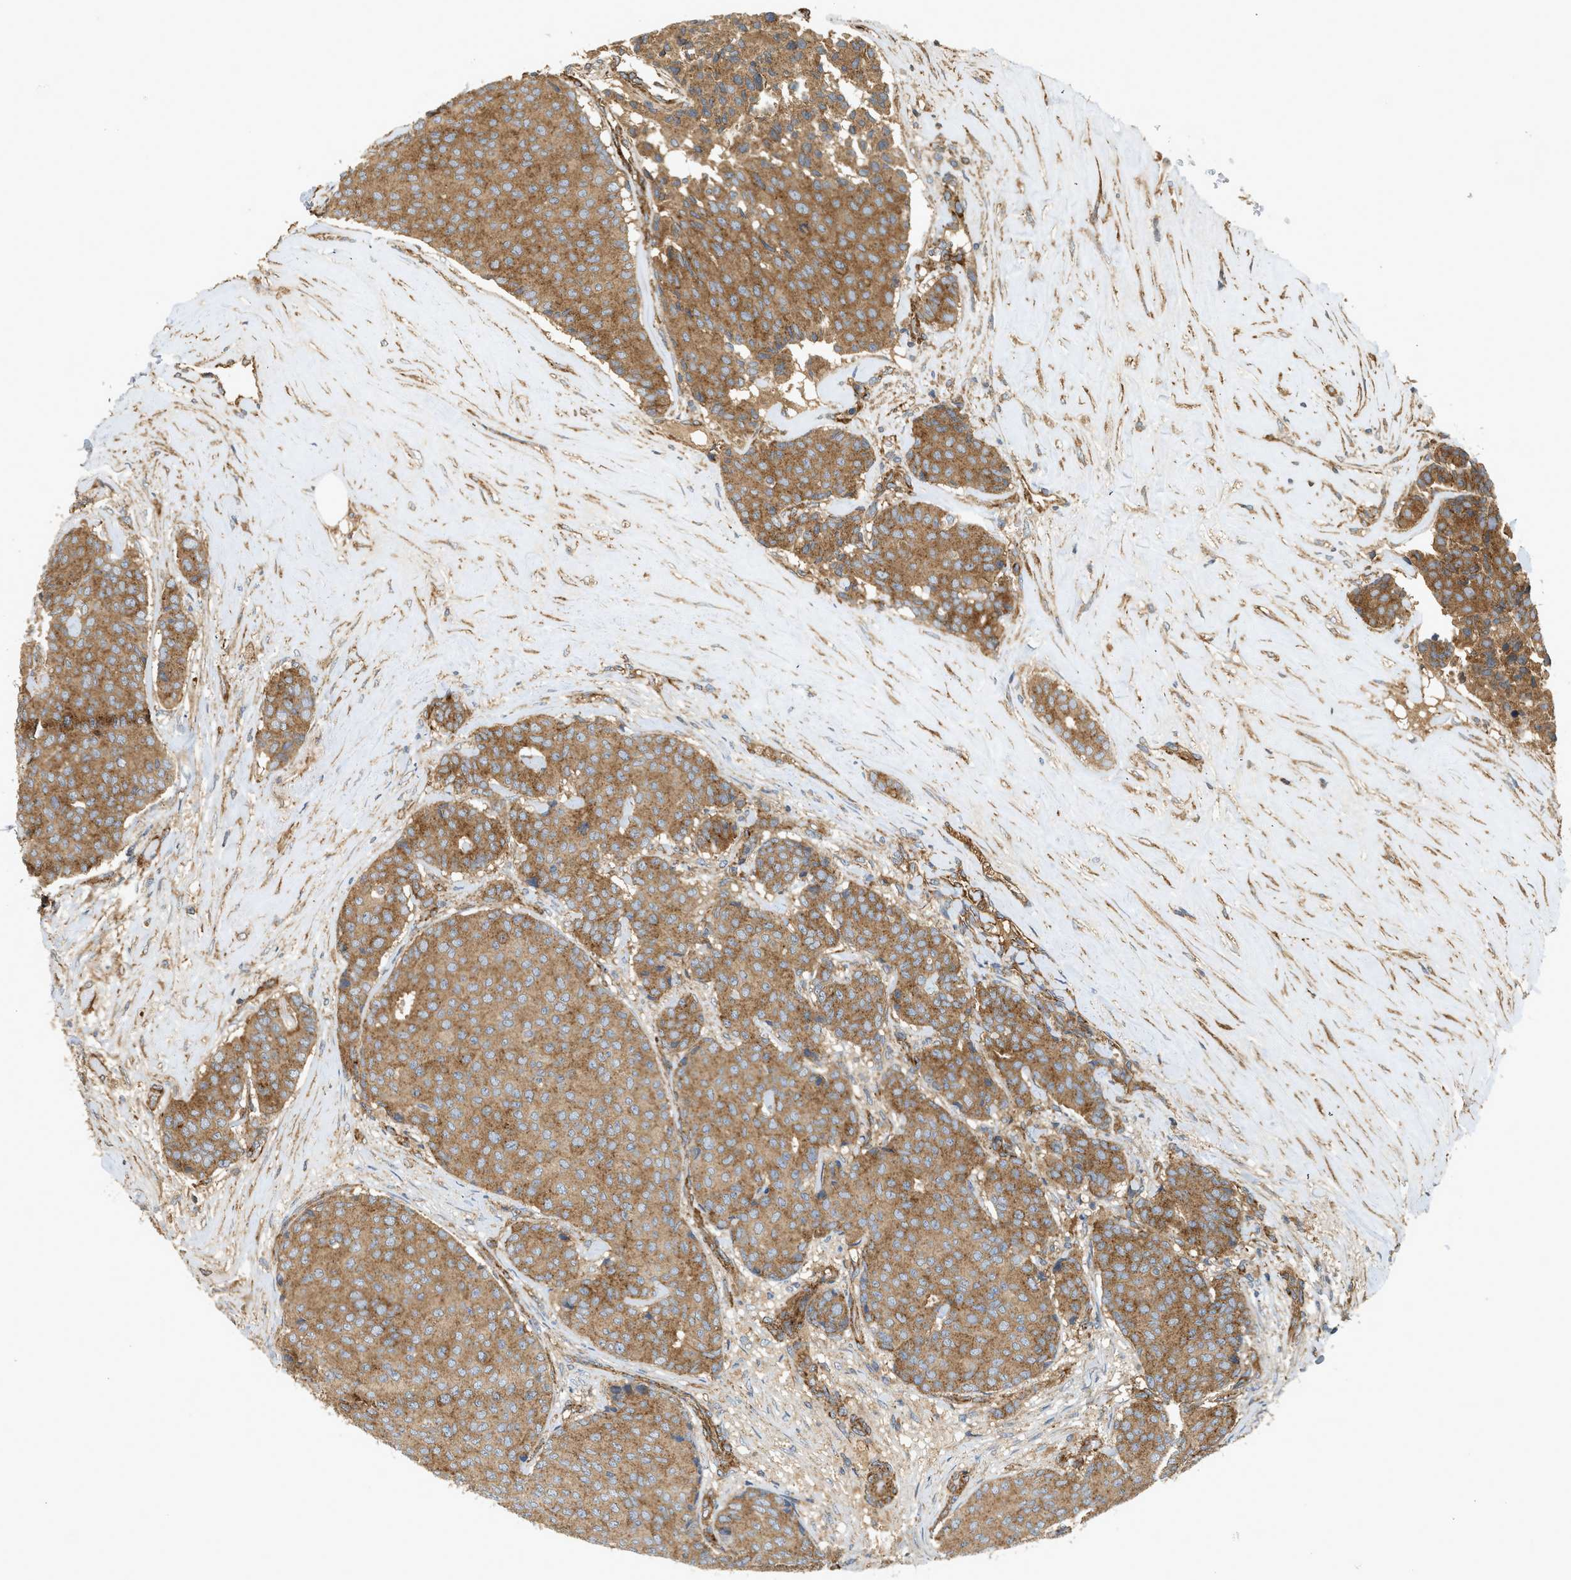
{"staining": {"intensity": "moderate", "quantity": ">75%", "location": "cytoplasmic/membranous"}, "tissue": "breast cancer", "cell_type": "Tumor cells", "image_type": "cancer", "snomed": [{"axis": "morphology", "description": "Duct carcinoma"}, {"axis": "topography", "description": "Breast"}], "caption": "A micrograph of human breast intraductal carcinoma stained for a protein exhibits moderate cytoplasmic/membranous brown staining in tumor cells.", "gene": "HIP1", "patient": {"sex": "female", "age": 75}}